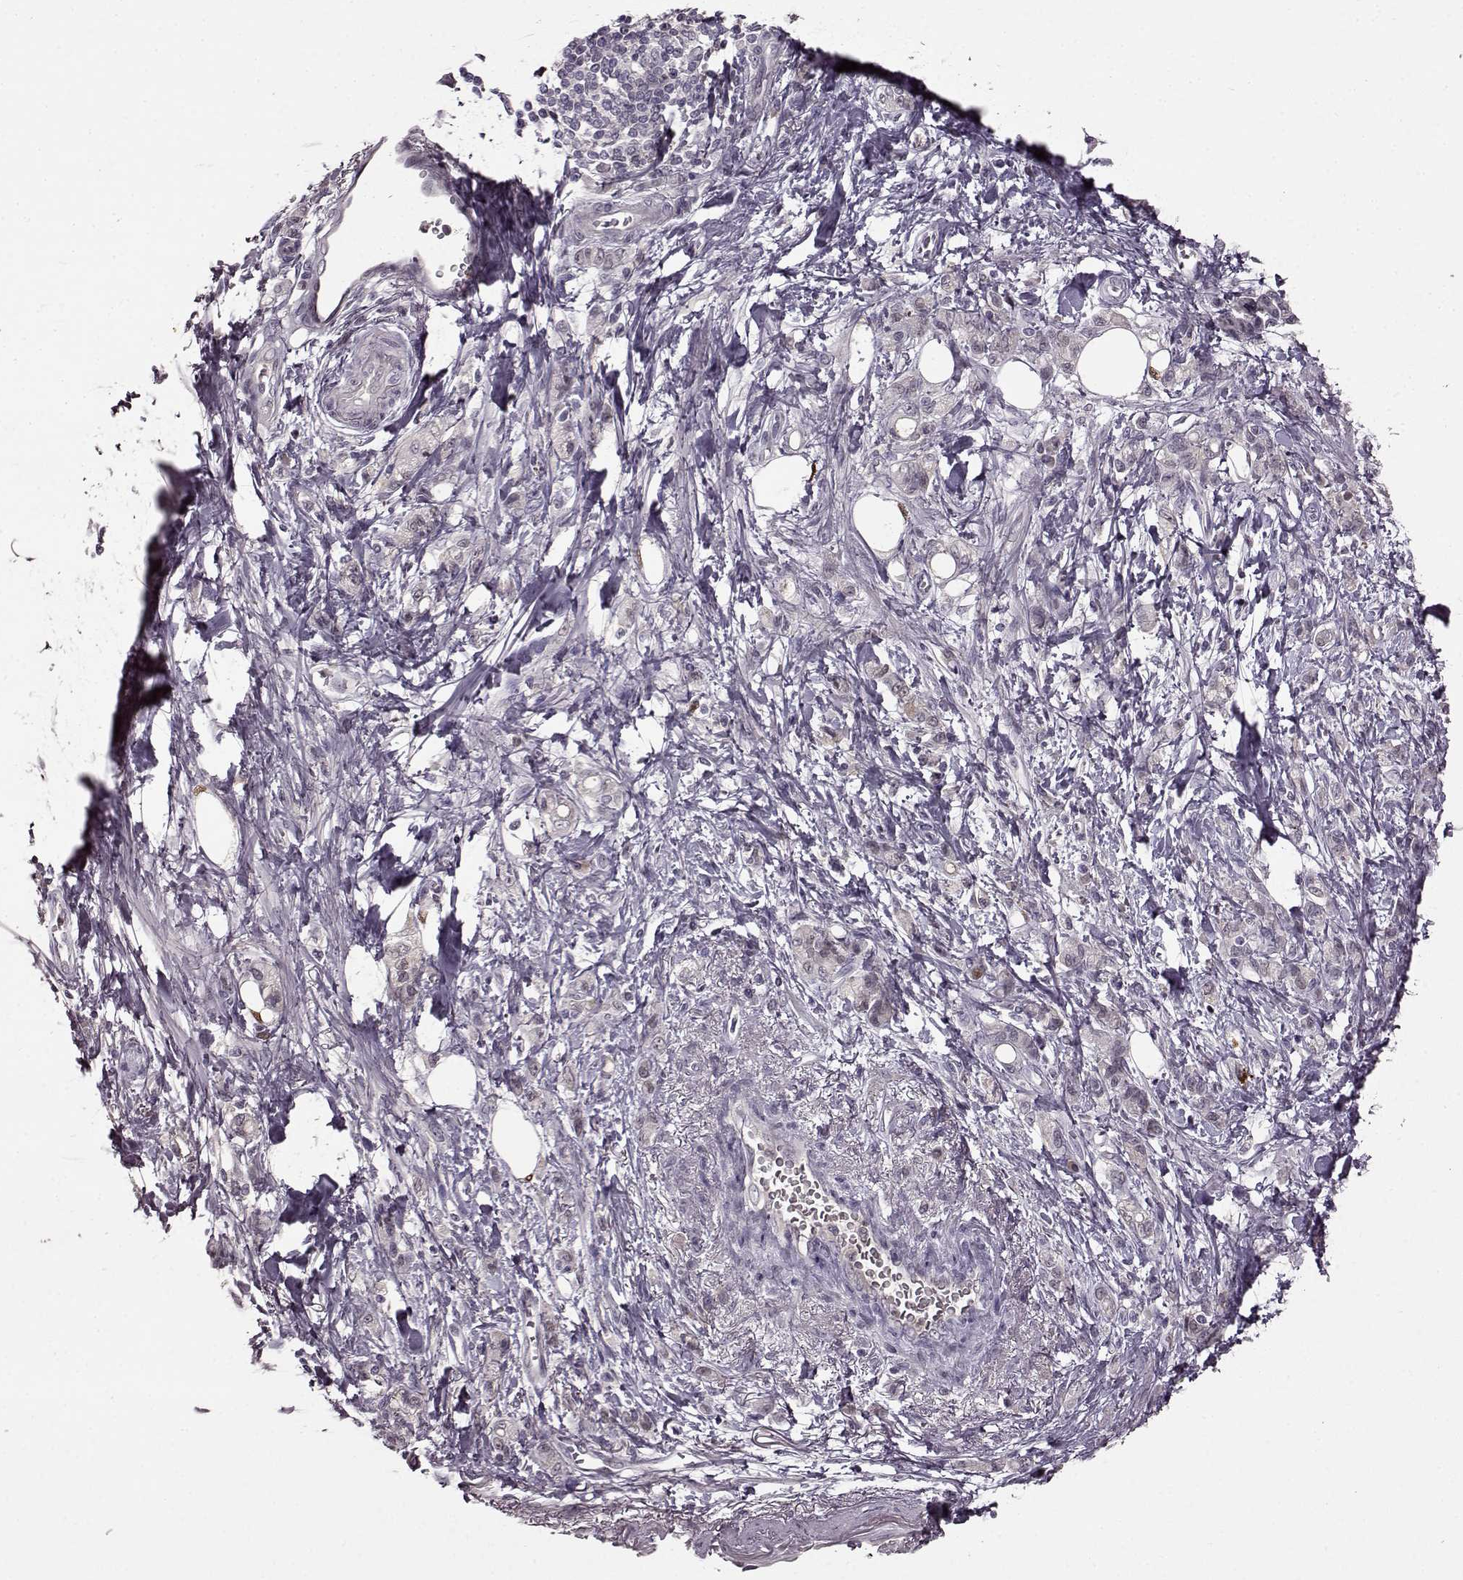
{"staining": {"intensity": "negative", "quantity": "none", "location": "none"}, "tissue": "stomach cancer", "cell_type": "Tumor cells", "image_type": "cancer", "snomed": [{"axis": "morphology", "description": "Adenocarcinoma, NOS"}, {"axis": "topography", "description": "Stomach"}], "caption": "There is no significant staining in tumor cells of adenocarcinoma (stomach). (Immunohistochemistry (ihc), brightfield microscopy, high magnification).", "gene": "CNGA3", "patient": {"sex": "male", "age": 77}}